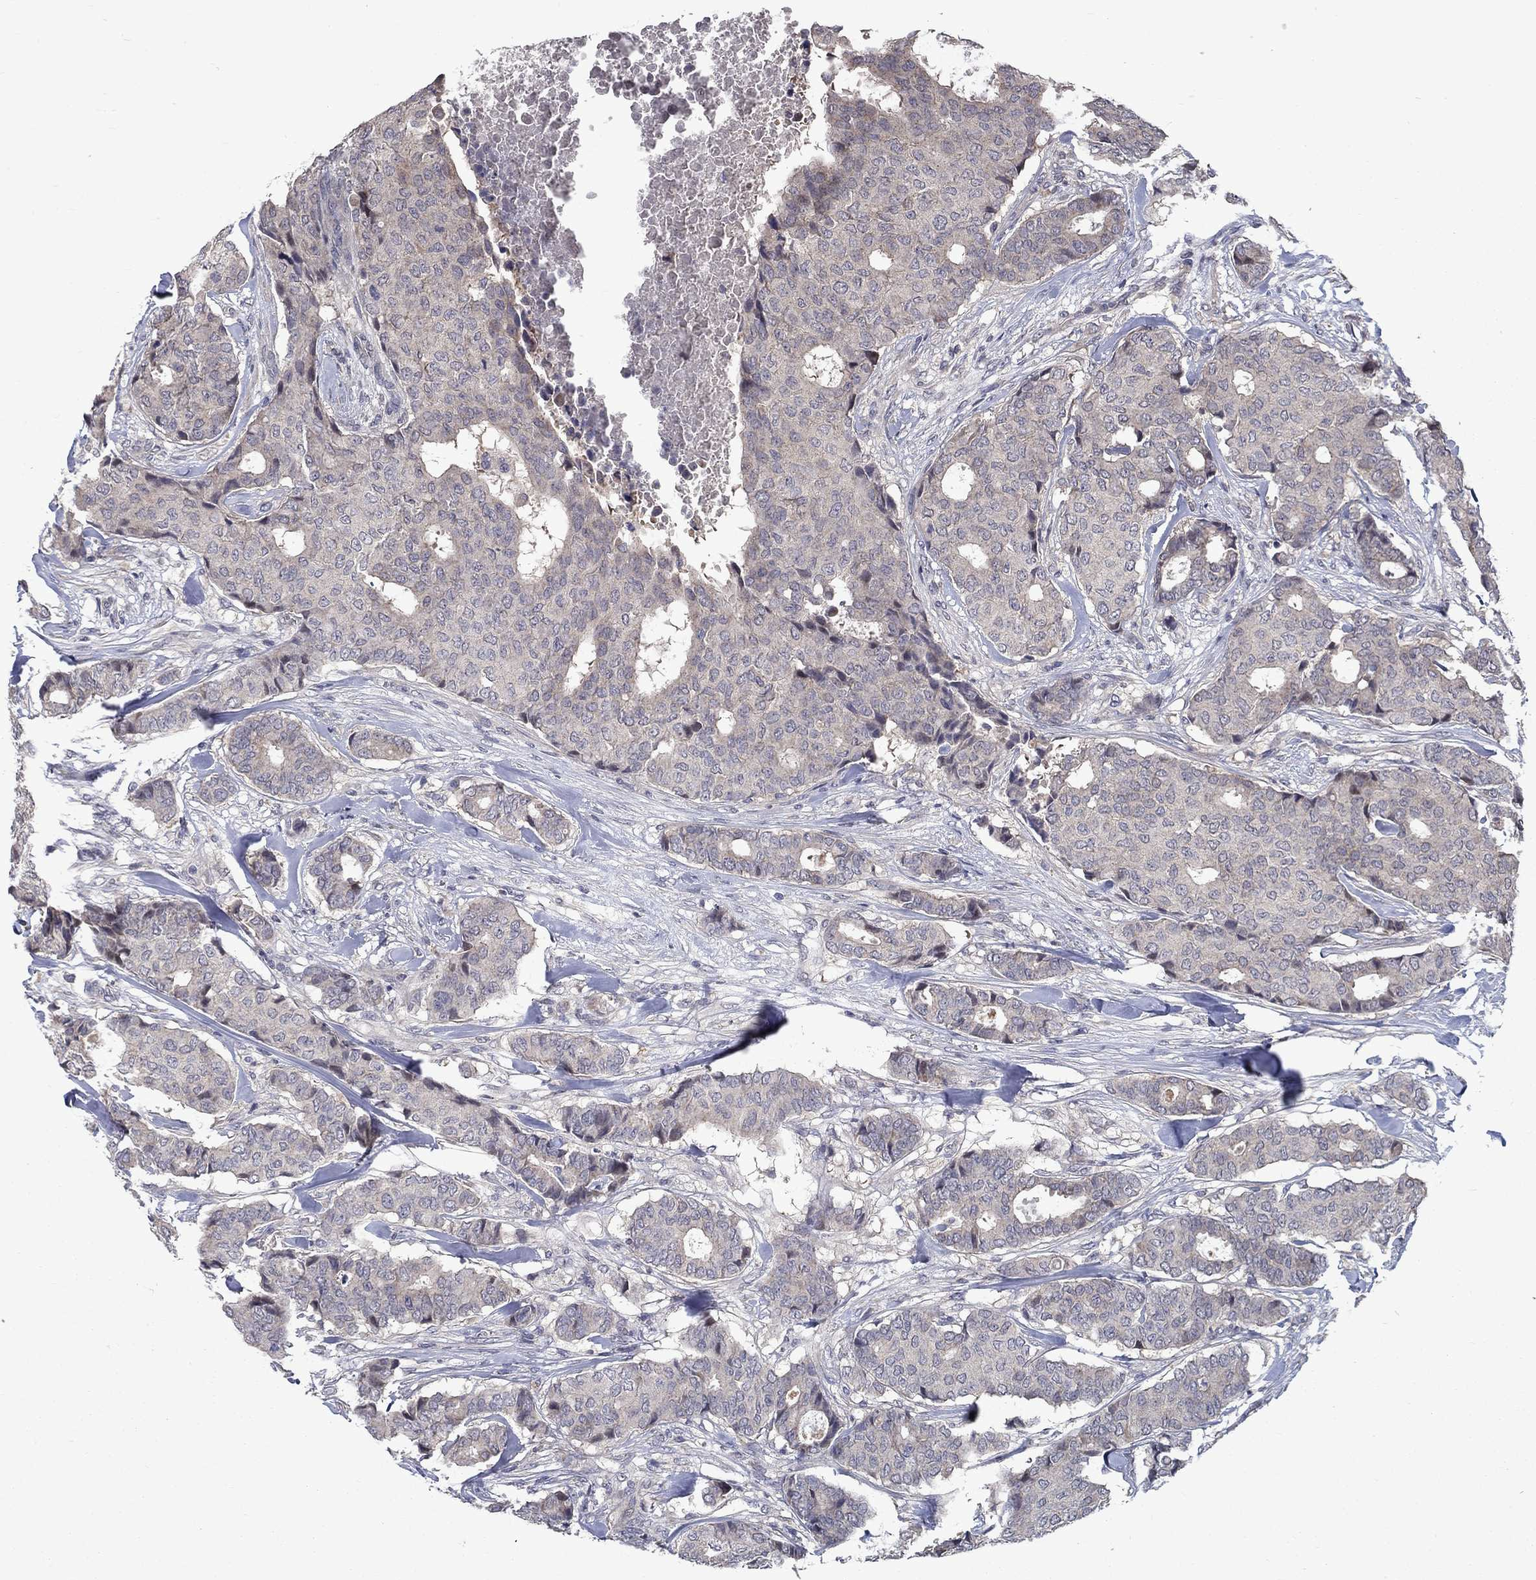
{"staining": {"intensity": "negative", "quantity": "none", "location": "none"}, "tissue": "breast cancer", "cell_type": "Tumor cells", "image_type": "cancer", "snomed": [{"axis": "morphology", "description": "Duct carcinoma"}, {"axis": "topography", "description": "Breast"}], "caption": "A micrograph of human breast invasive ductal carcinoma is negative for staining in tumor cells. (DAB (3,3'-diaminobenzidine) IHC with hematoxylin counter stain).", "gene": "FAM3B", "patient": {"sex": "female", "age": 75}}